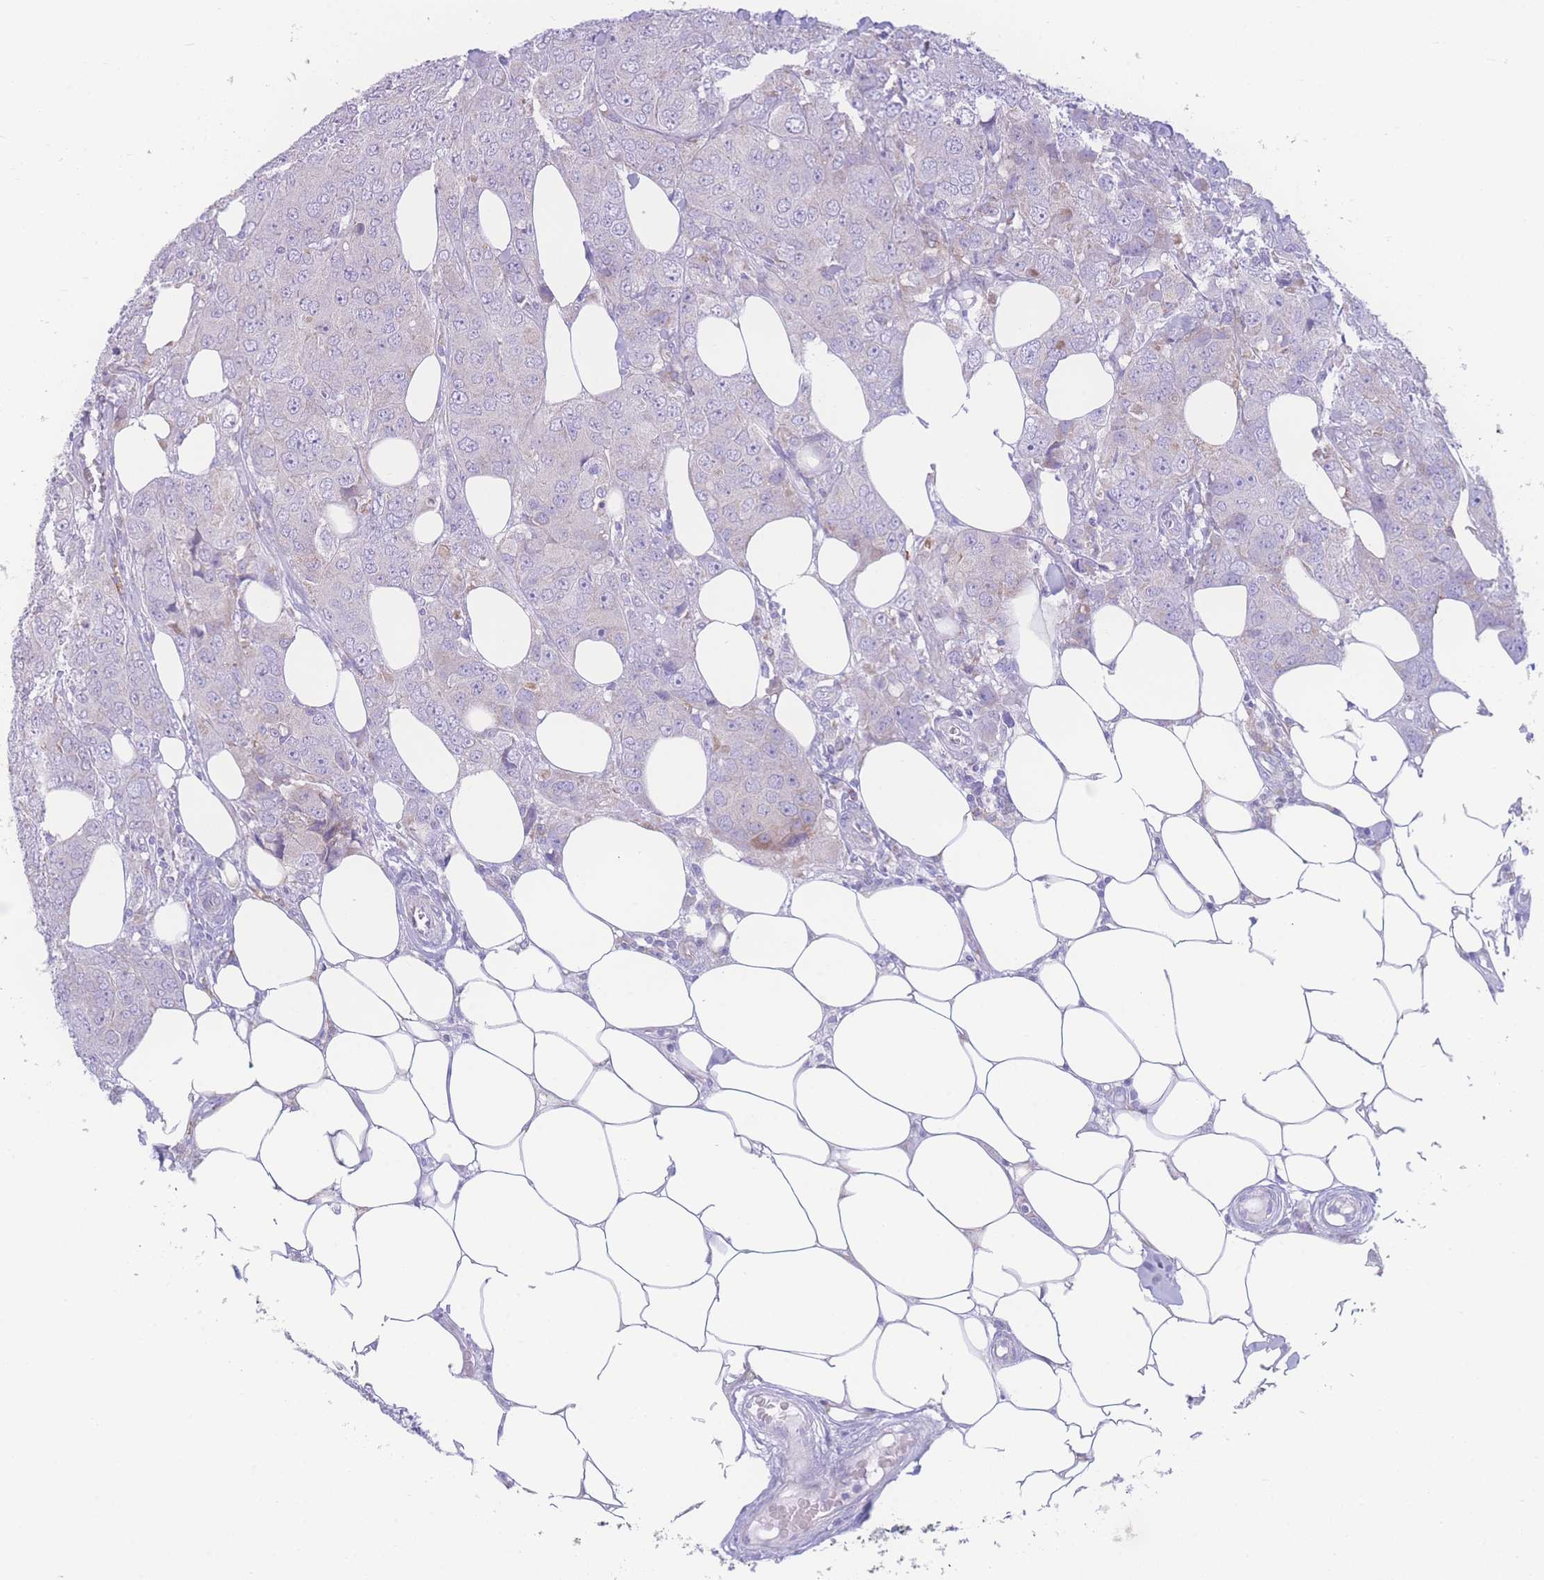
{"staining": {"intensity": "negative", "quantity": "none", "location": "none"}, "tissue": "breast cancer", "cell_type": "Tumor cells", "image_type": "cancer", "snomed": [{"axis": "morphology", "description": "Duct carcinoma"}, {"axis": "topography", "description": "Breast"}], "caption": "Breast invasive ductal carcinoma was stained to show a protein in brown. There is no significant positivity in tumor cells.", "gene": "NBEAL1", "patient": {"sex": "female", "age": 43}}